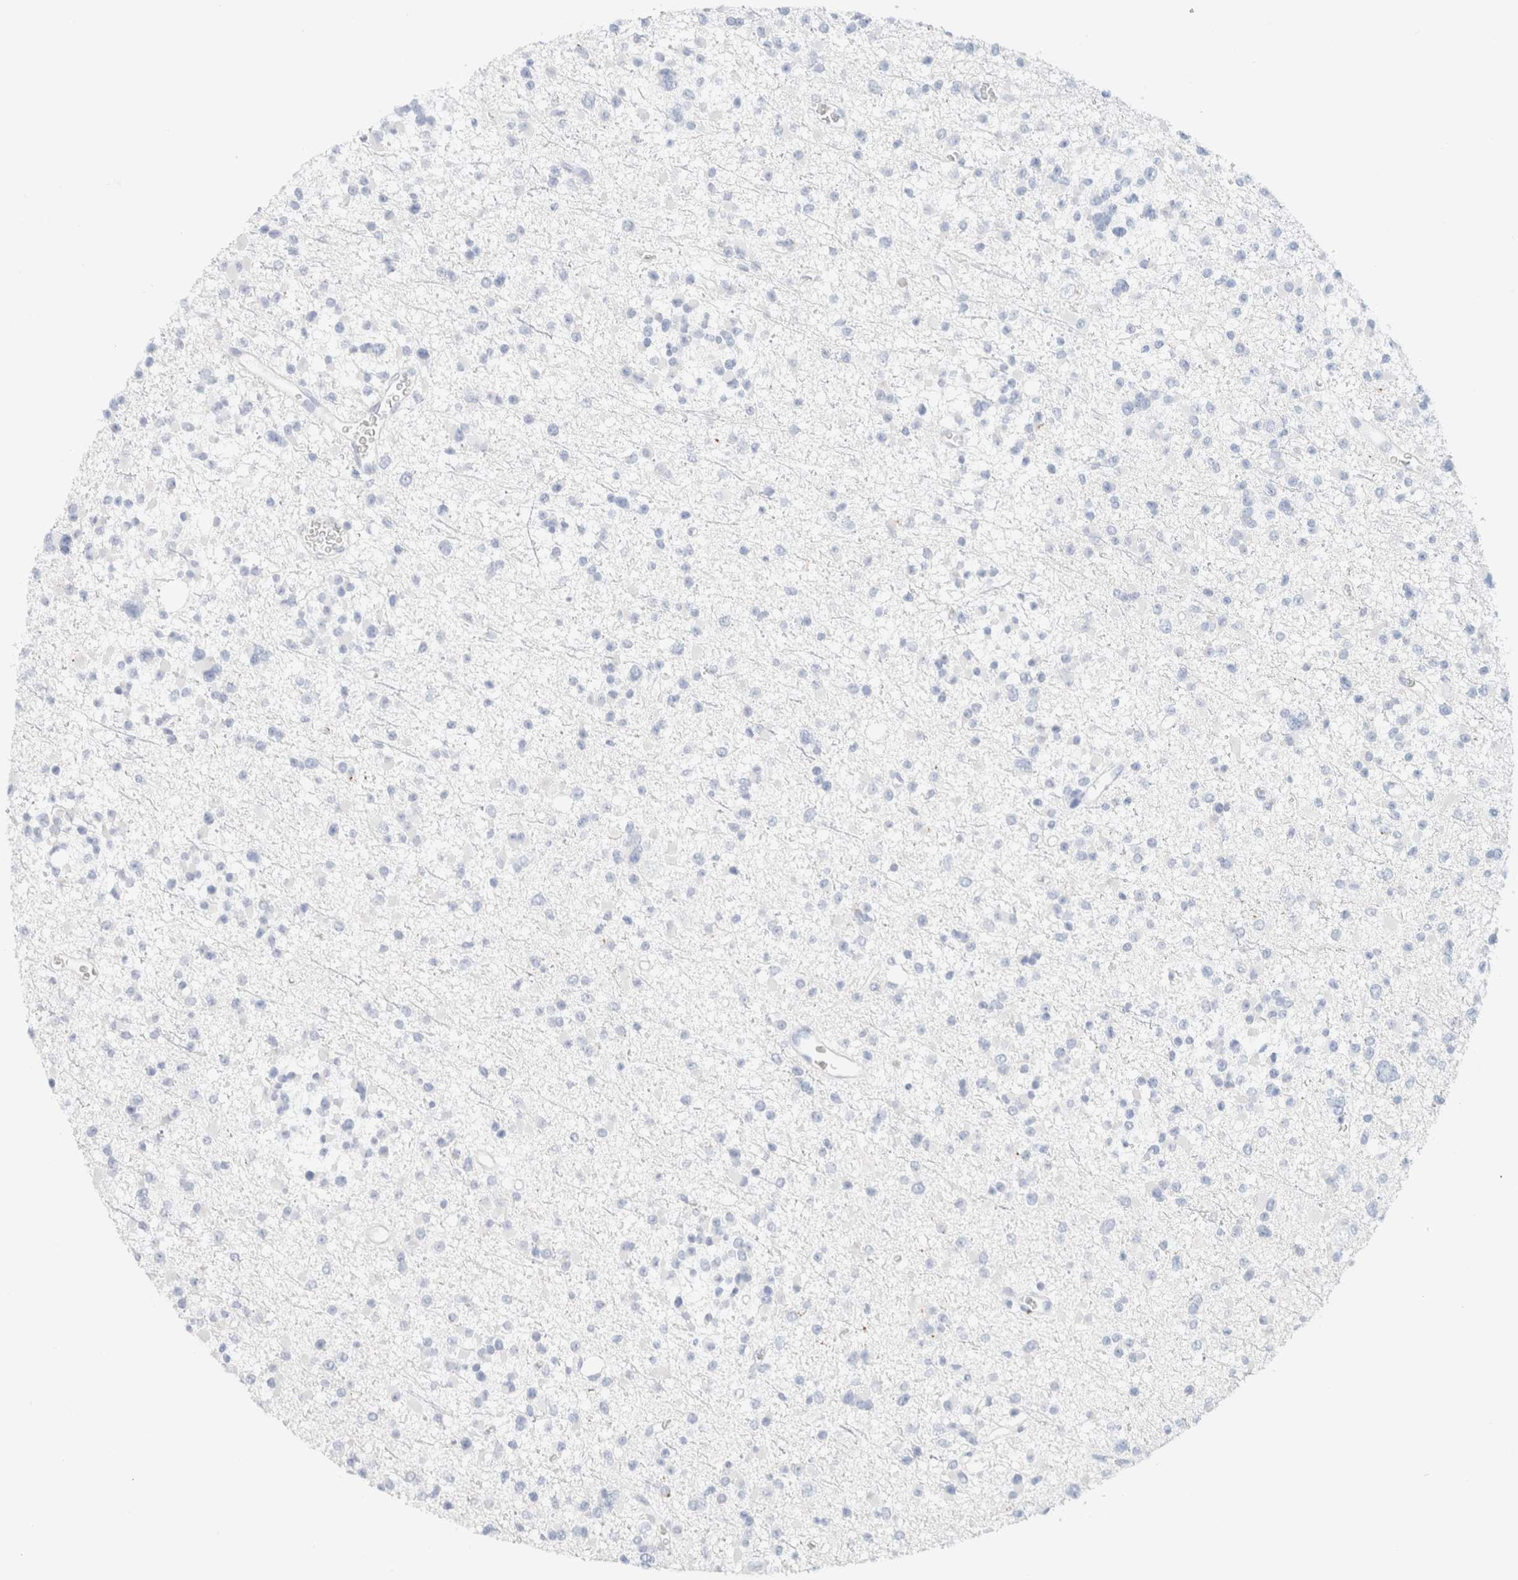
{"staining": {"intensity": "negative", "quantity": "none", "location": "none"}, "tissue": "glioma", "cell_type": "Tumor cells", "image_type": "cancer", "snomed": [{"axis": "morphology", "description": "Glioma, malignant, Low grade"}, {"axis": "topography", "description": "Brain"}], "caption": "Tumor cells are negative for protein expression in human malignant low-grade glioma.", "gene": "CPQ", "patient": {"sex": "female", "age": 22}}